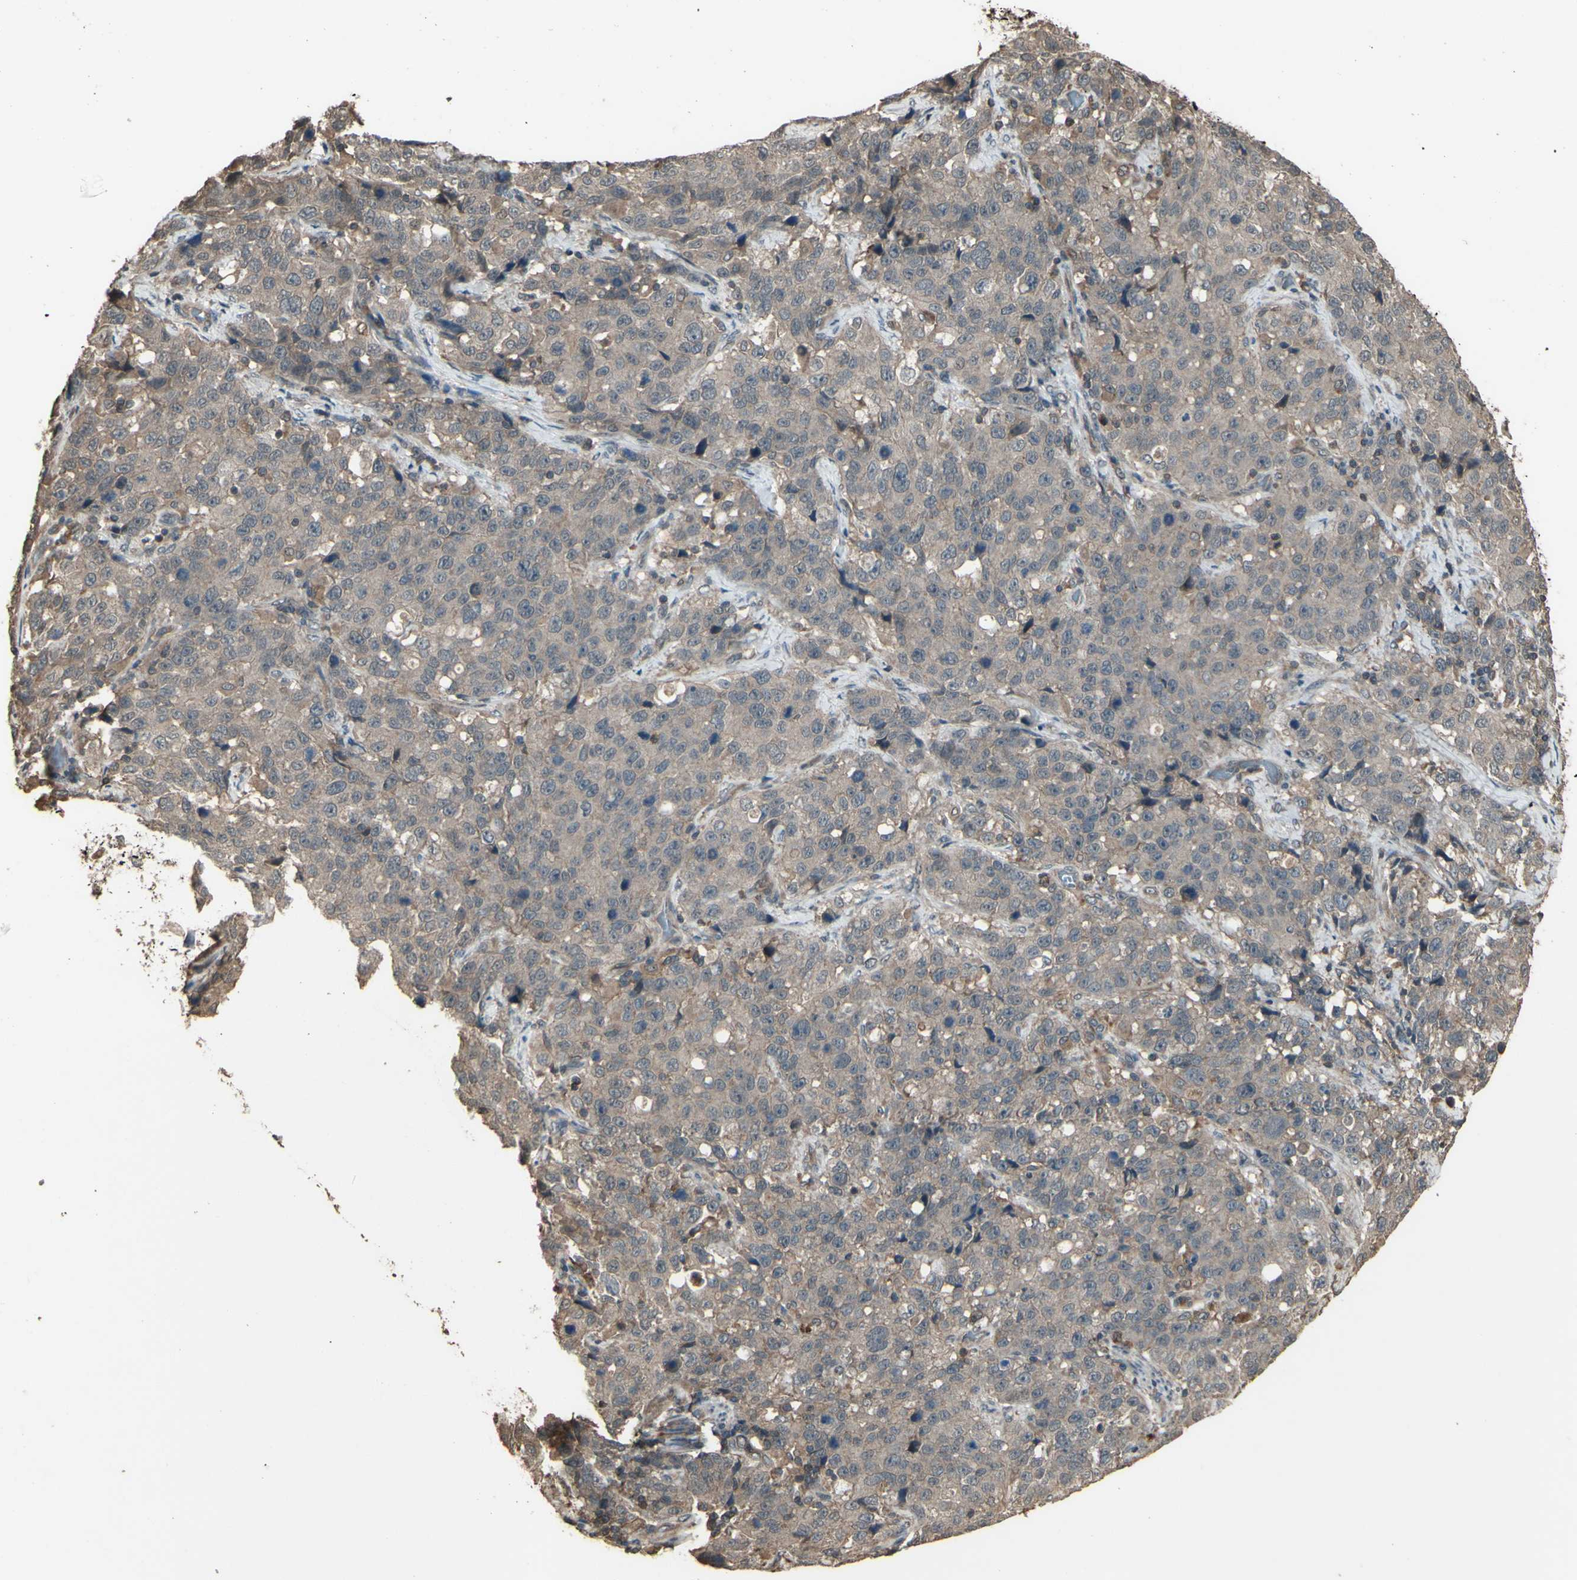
{"staining": {"intensity": "weak", "quantity": ">75%", "location": "cytoplasmic/membranous"}, "tissue": "stomach cancer", "cell_type": "Tumor cells", "image_type": "cancer", "snomed": [{"axis": "morphology", "description": "Normal tissue, NOS"}, {"axis": "morphology", "description": "Adenocarcinoma, NOS"}, {"axis": "topography", "description": "Stomach"}], "caption": "The histopathology image demonstrates a brown stain indicating the presence of a protein in the cytoplasmic/membranous of tumor cells in adenocarcinoma (stomach).", "gene": "GNAS", "patient": {"sex": "male", "age": 48}}